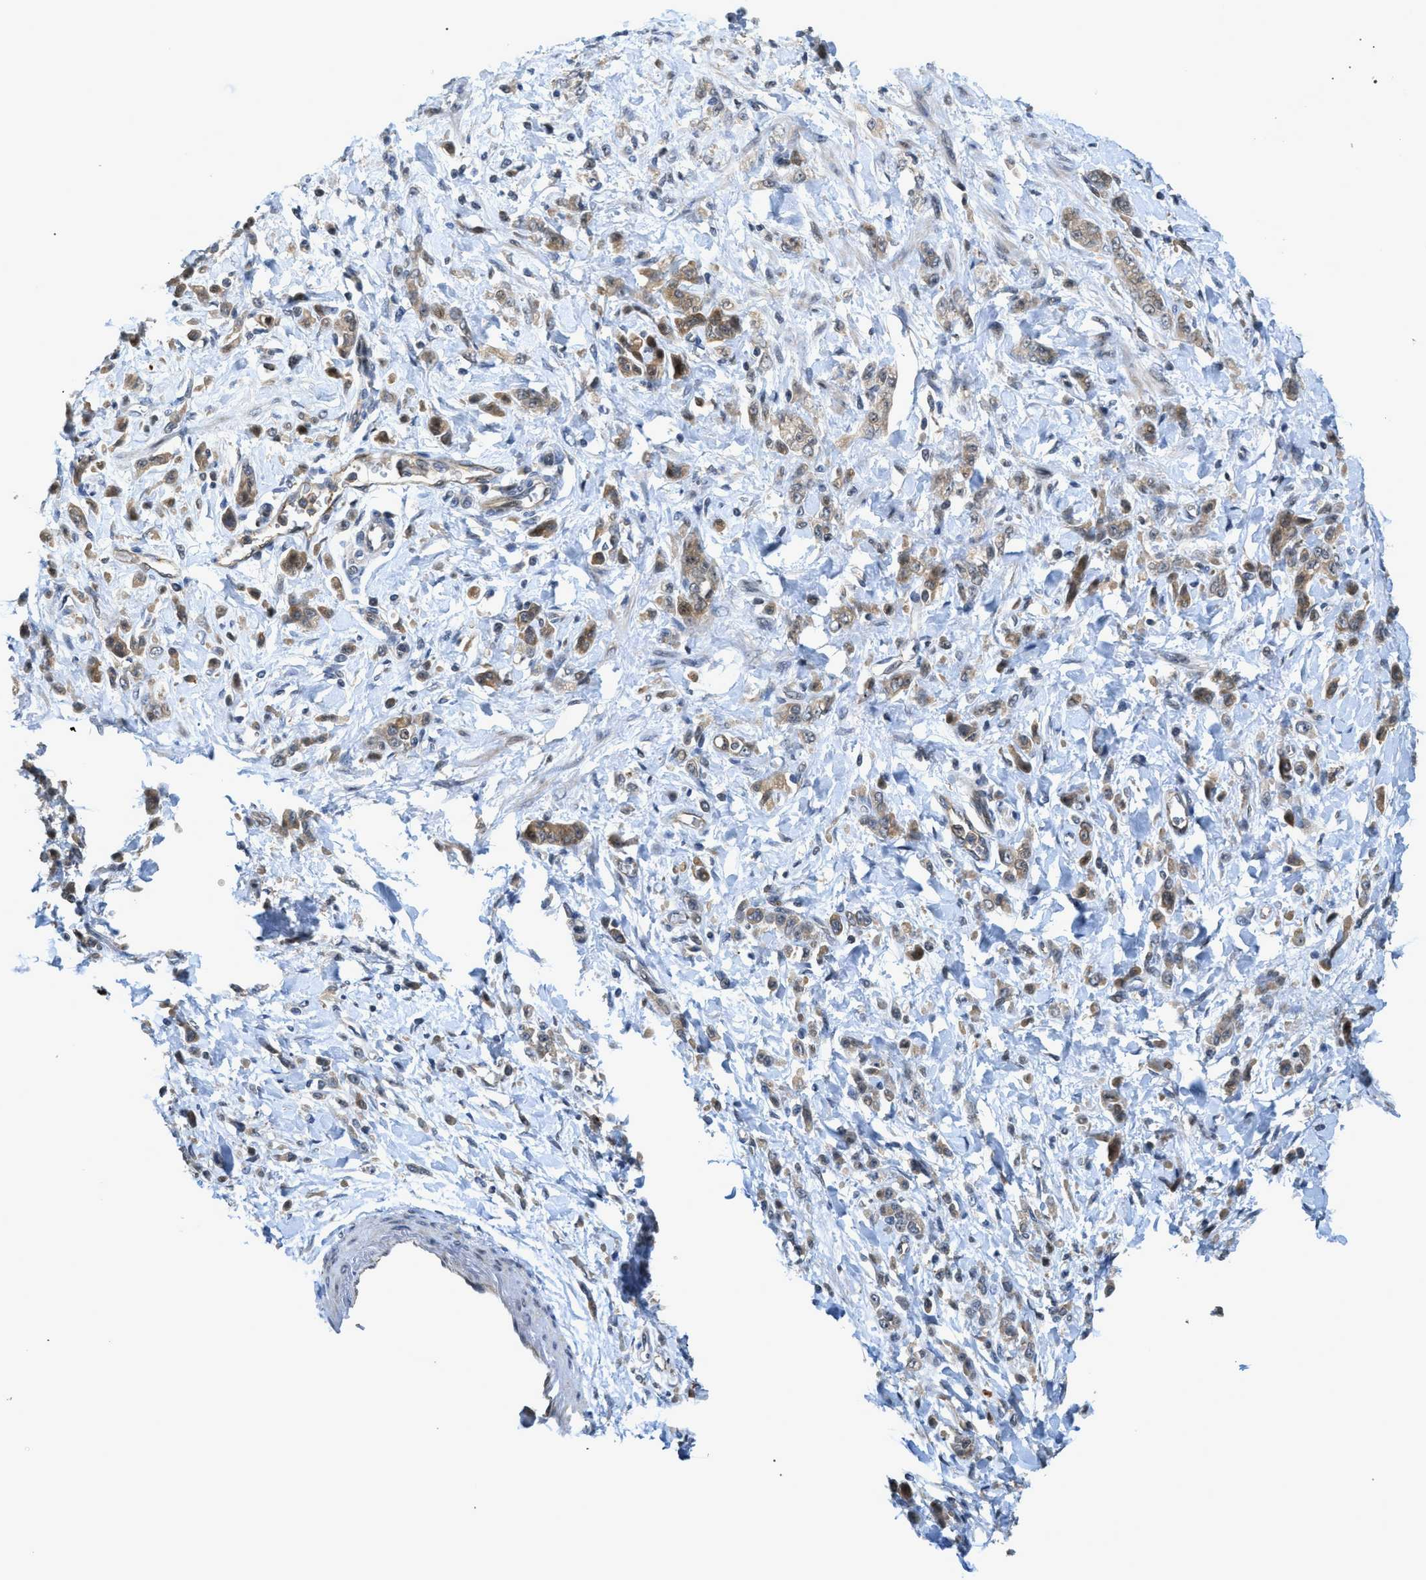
{"staining": {"intensity": "moderate", "quantity": "25%-75%", "location": "cytoplasmic/membranous"}, "tissue": "stomach cancer", "cell_type": "Tumor cells", "image_type": "cancer", "snomed": [{"axis": "morphology", "description": "Normal tissue, NOS"}, {"axis": "morphology", "description": "Adenocarcinoma, NOS"}, {"axis": "topography", "description": "Stomach"}], "caption": "This histopathology image reveals IHC staining of stomach cancer (adenocarcinoma), with medium moderate cytoplasmic/membranous positivity in approximately 25%-75% of tumor cells.", "gene": "DNAJC28", "patient": {"sex": "male", "age": 82}}